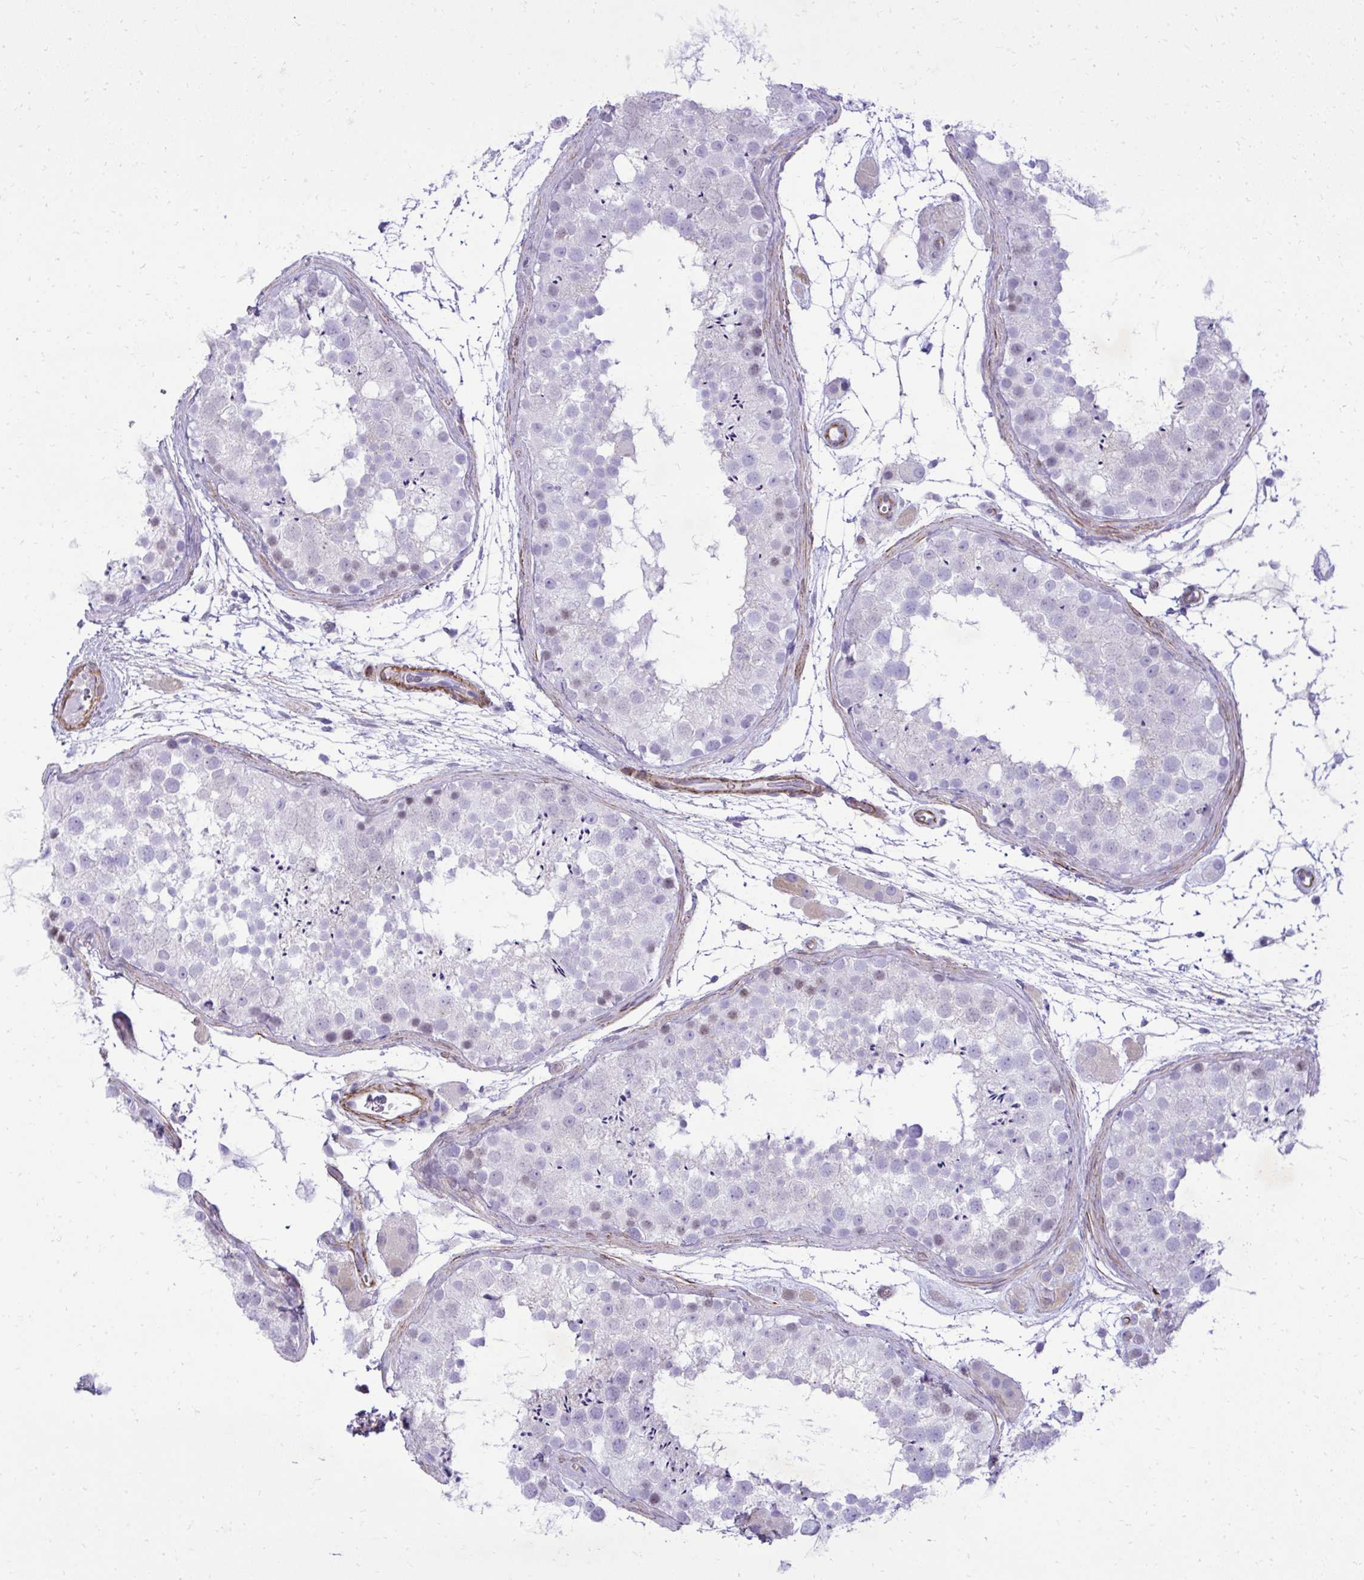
{"staining": {"intensity": "weak", "quantity": "<25%", "location": "nuclear"}, "tissue": "testis", "cell_type": "Cells in seminiferous ducts", "image_type": "normal", "snomed": [{"axis": "morphology", "description": "Normal tissue, NOS"}, {"axis": "topography", "description": "Testis"}], "caption": "IHC micrograph of unremarkable human testis stained for a protein (brown), which exhibits no positivity in cells in seminiferous ducts.", "gene": "PITPNM3", "patient": {"sex": "male", "age": 41}}